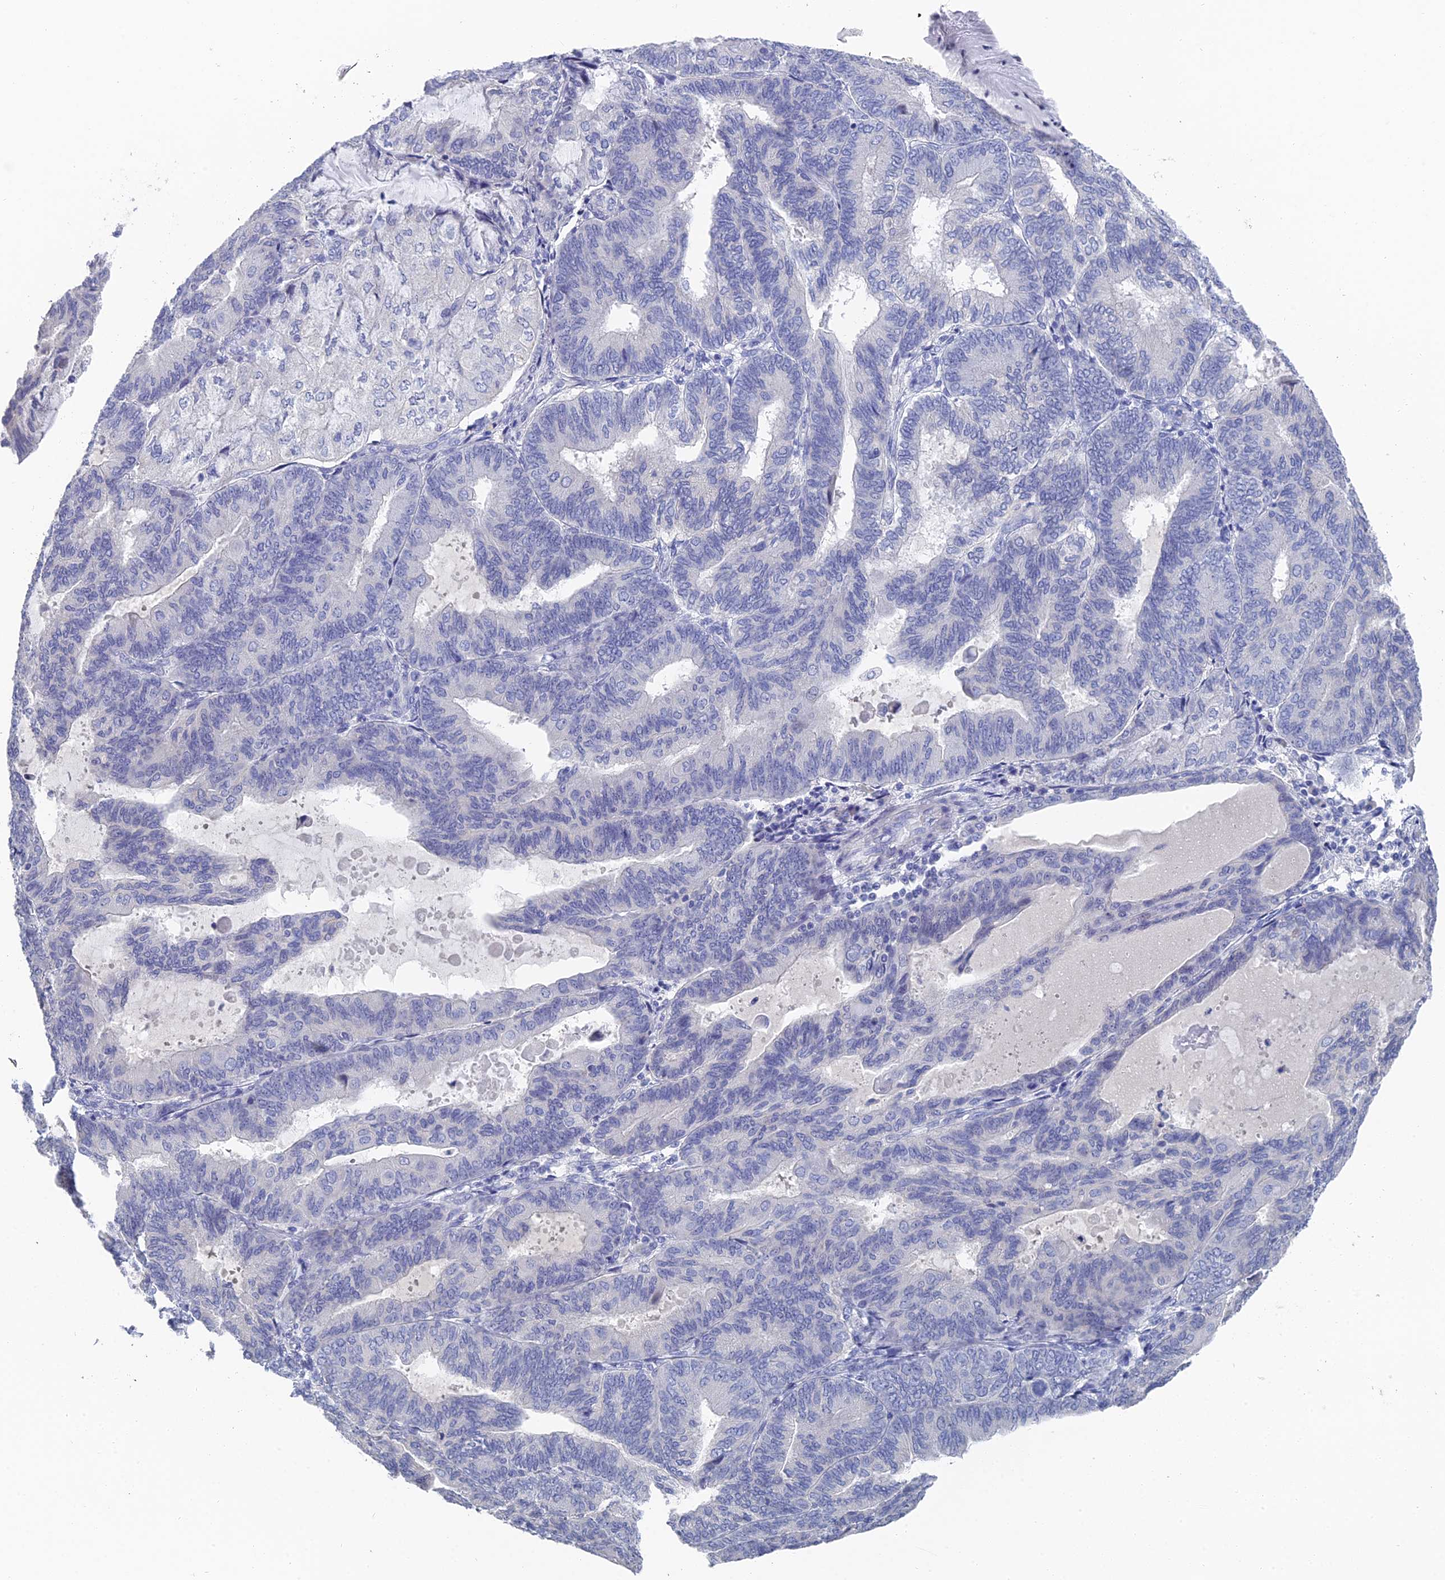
{"staining": {"intensity": "negative", "quantity": "none", "location": "none"}, "tissue": "endometrial cancer", "cell_type": "Tumor cells", "image_type": "cancer", "snomed": [{"axis": "morphology", "description": "Adenocarcinoma, NOS"}, {"axis": "topography", "description": "Endometrium"}], "caption": "An IHC micrograph of endometrial adenocarcinoma is shown. There is no staining in tumor cells of endometrial adenocarcinoma. The staining was performed using DAB (3,3'-diaminobenzidine) to visualize the protein expression in brown, while the nuclei were stained in blue with hematoxylin (Magnification: 20x).", "gene": "GFAP", "patient": {"sex": "female", "age": 81}}